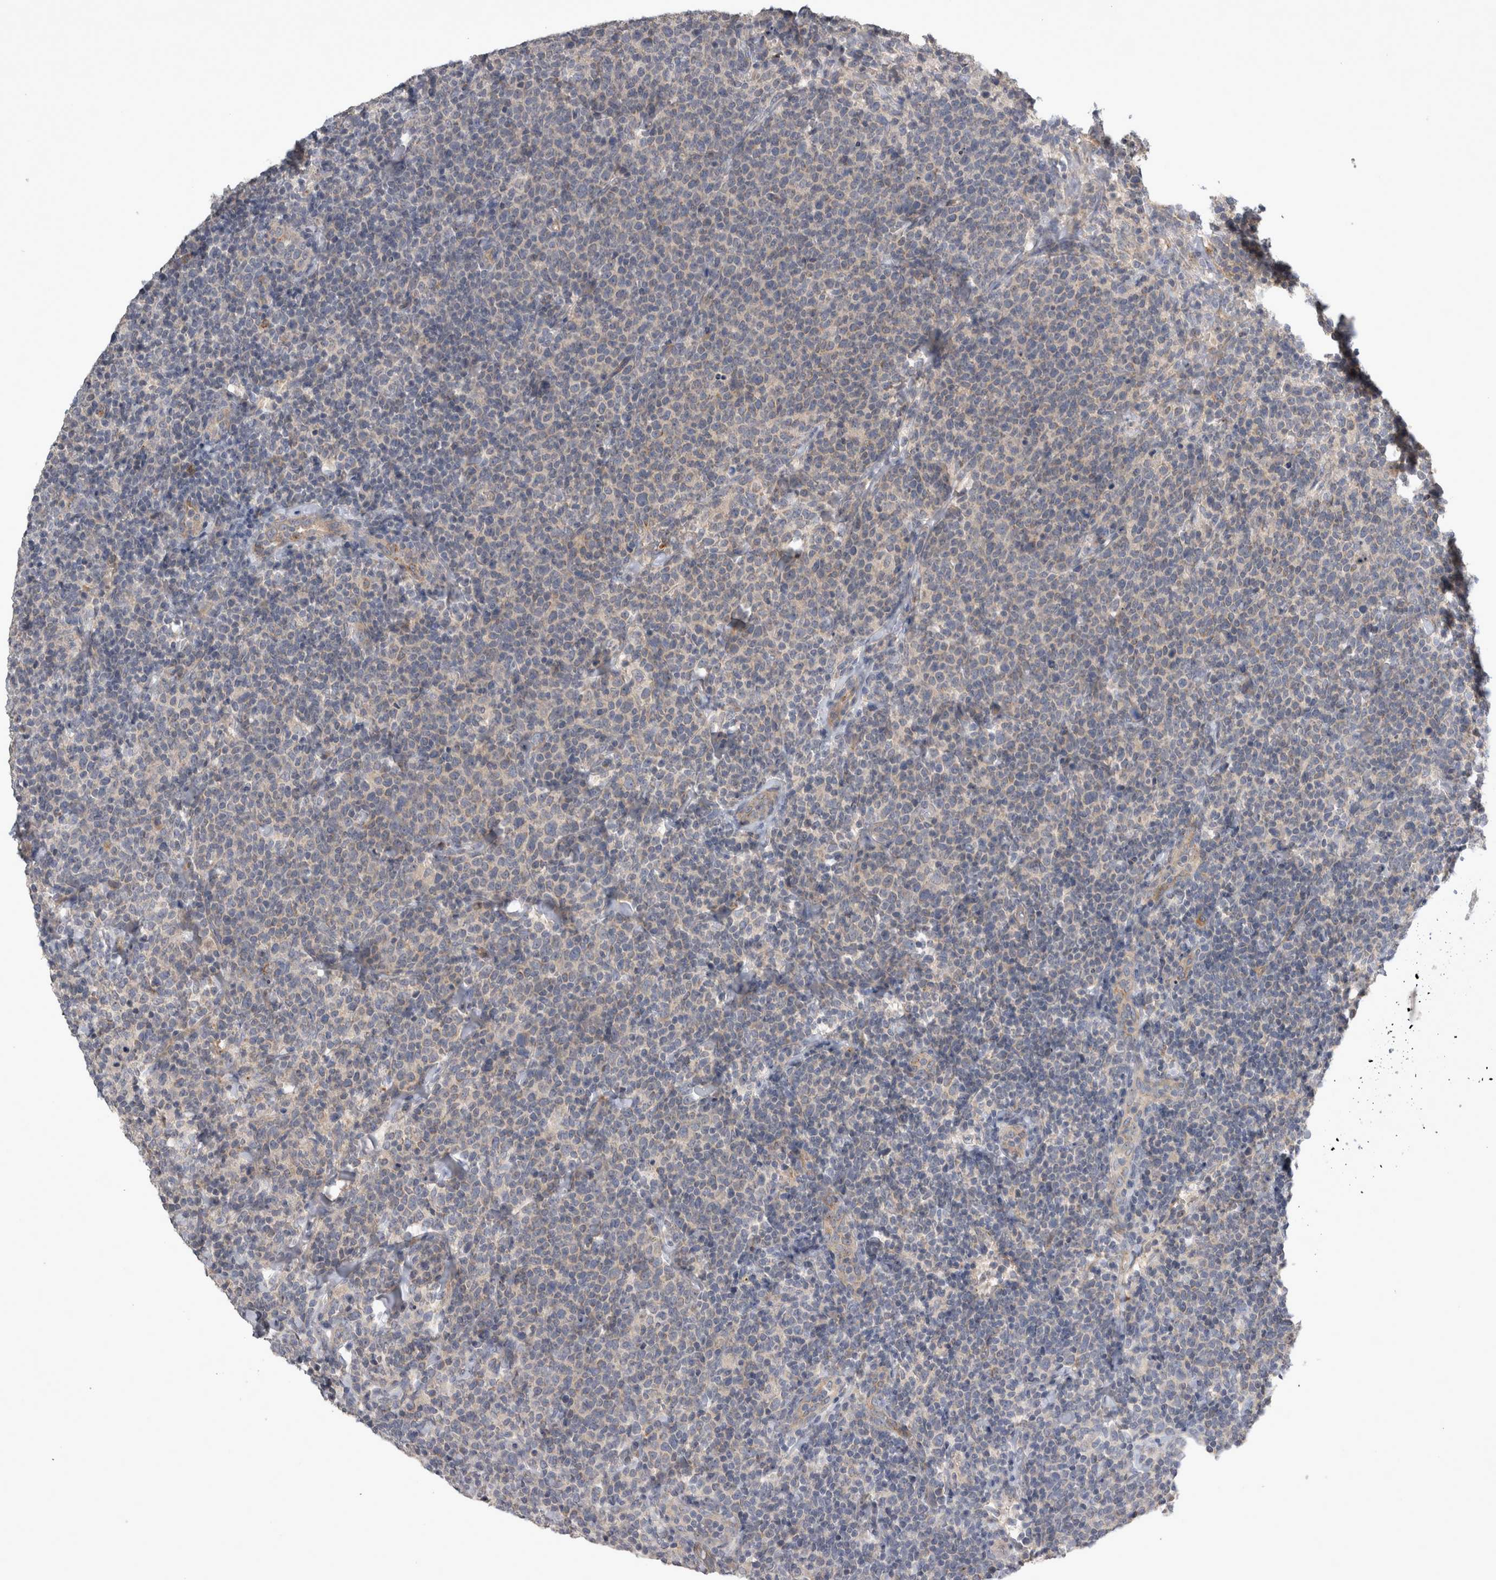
{"staining": {"intensity": "negative", "quantity": "none", "location": "none"}, "tissue": "lymphoma", "cell_type": "Tumor cells", "image_type": "cancer", "snomed": [{"axis": "morphology", "description": "Malignant lymphoma, non-Hodgkin's type, High grade"}, {"axis": "topography", "description": "Lymph node"}], "caption": "High-grade malignant lymphoma, non-Hodgkin's type was stained to show a protein in brown. There is no significant staining in tumor cells.", "gene": "SLC22A11", "patient": {"sex": "male", "age": 61}}